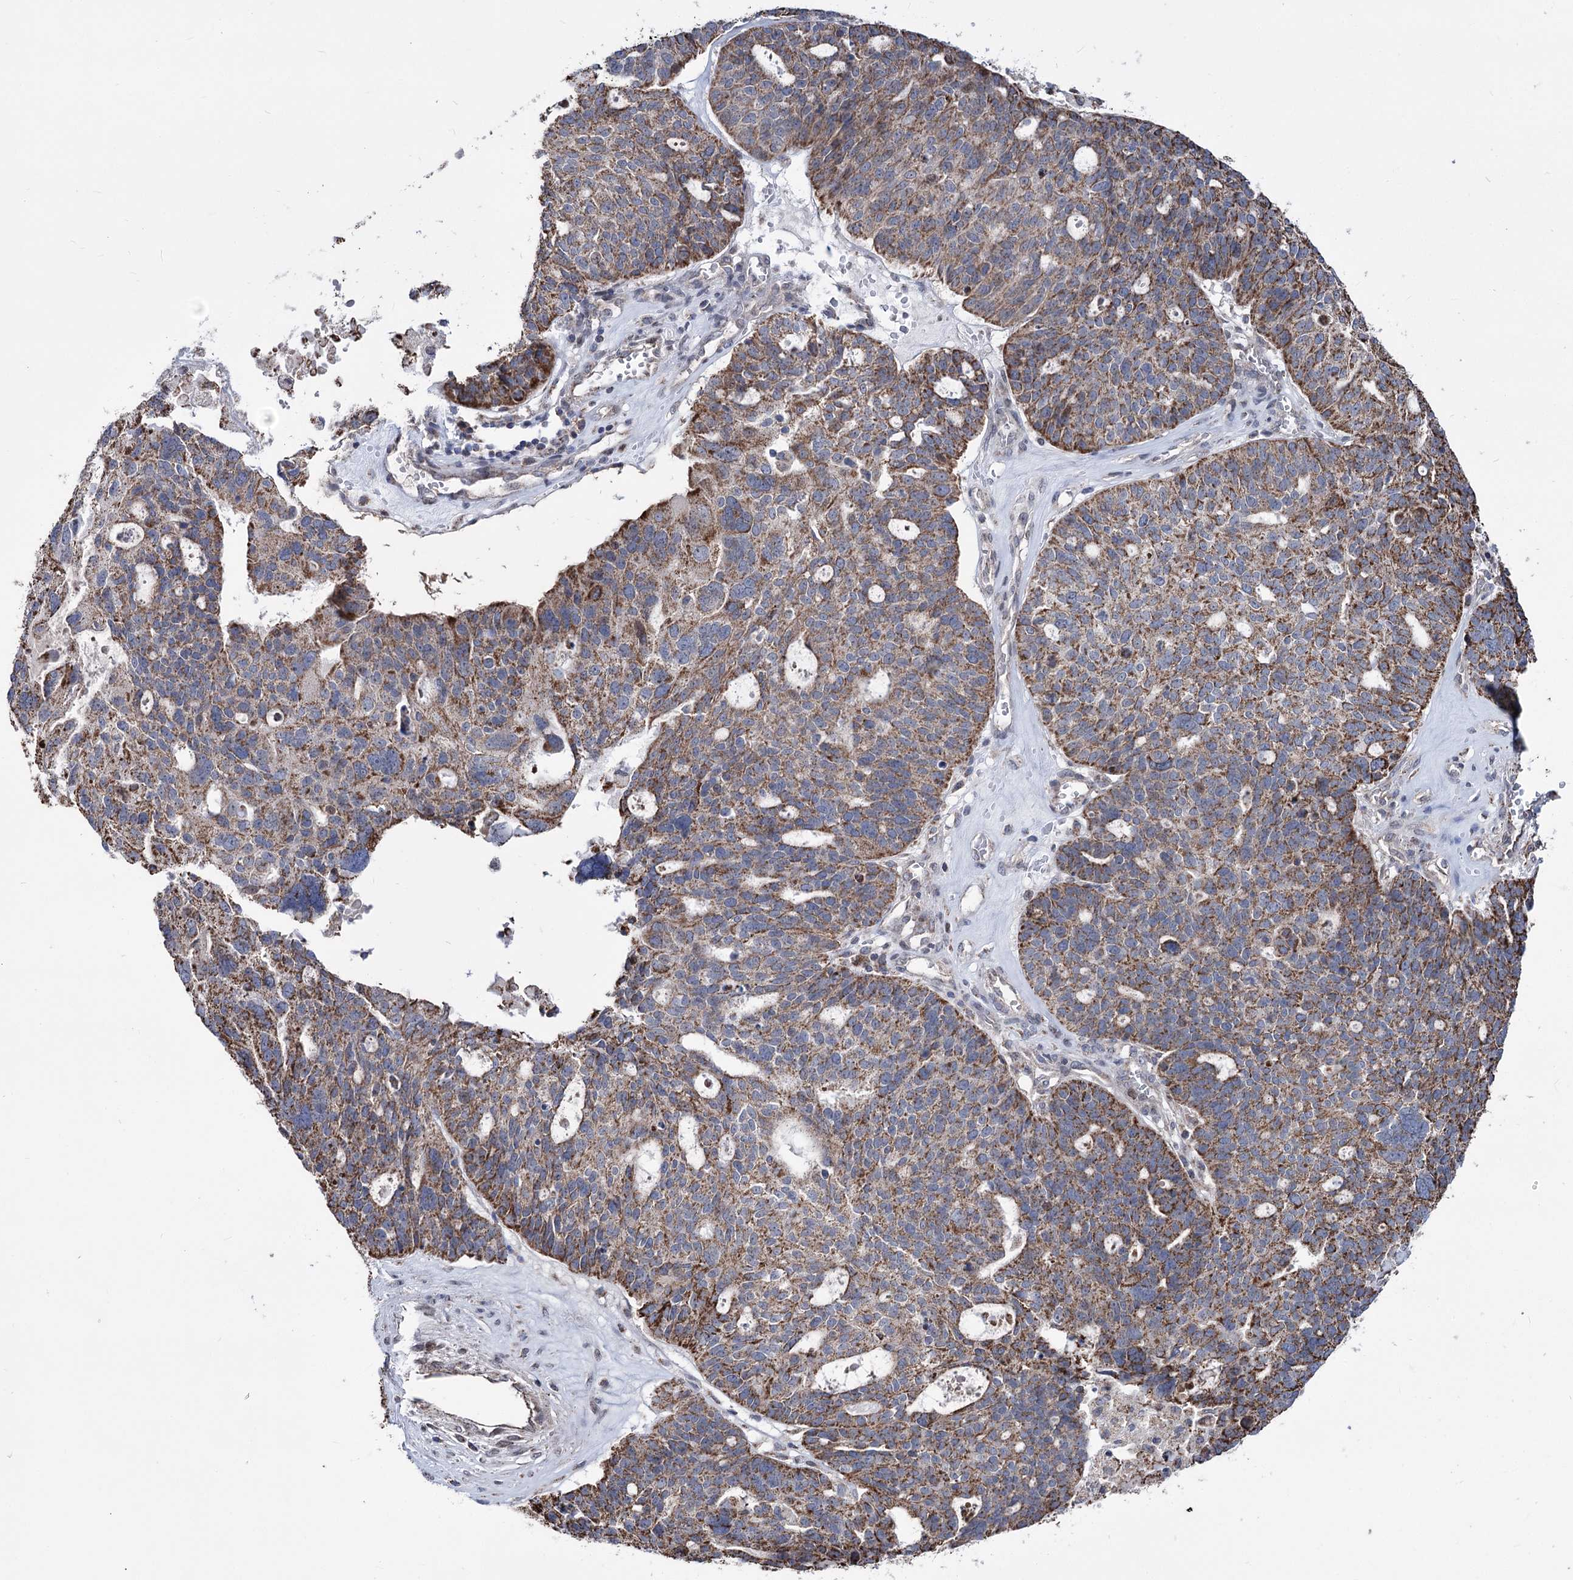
{"staining": {"intensity": "moderate", "quantity": ">75%", "location": "cytoplasmic/membranous"}, "tissue": "ovarian cancer", "cell_type": "Tumor cells", "image_type": "cancer", "snomed": [{"axis": "morphology", "description": "Cystadenocarcinoma, serous, NOS"}, {"axis": "topography", "description": "Ovary"}], "caption": "Serous cystadenocarcinoma (ovarian) stained for a protein demonstrates moderate cytoplasmic/membranous positivity in tumor cells. (DAB (3,3'-diaminobenzidine) IHC with brightfield microscopy, high magnification).", "gene": "CREB3L4", "patient": {"sex": "female", "age": 59}}